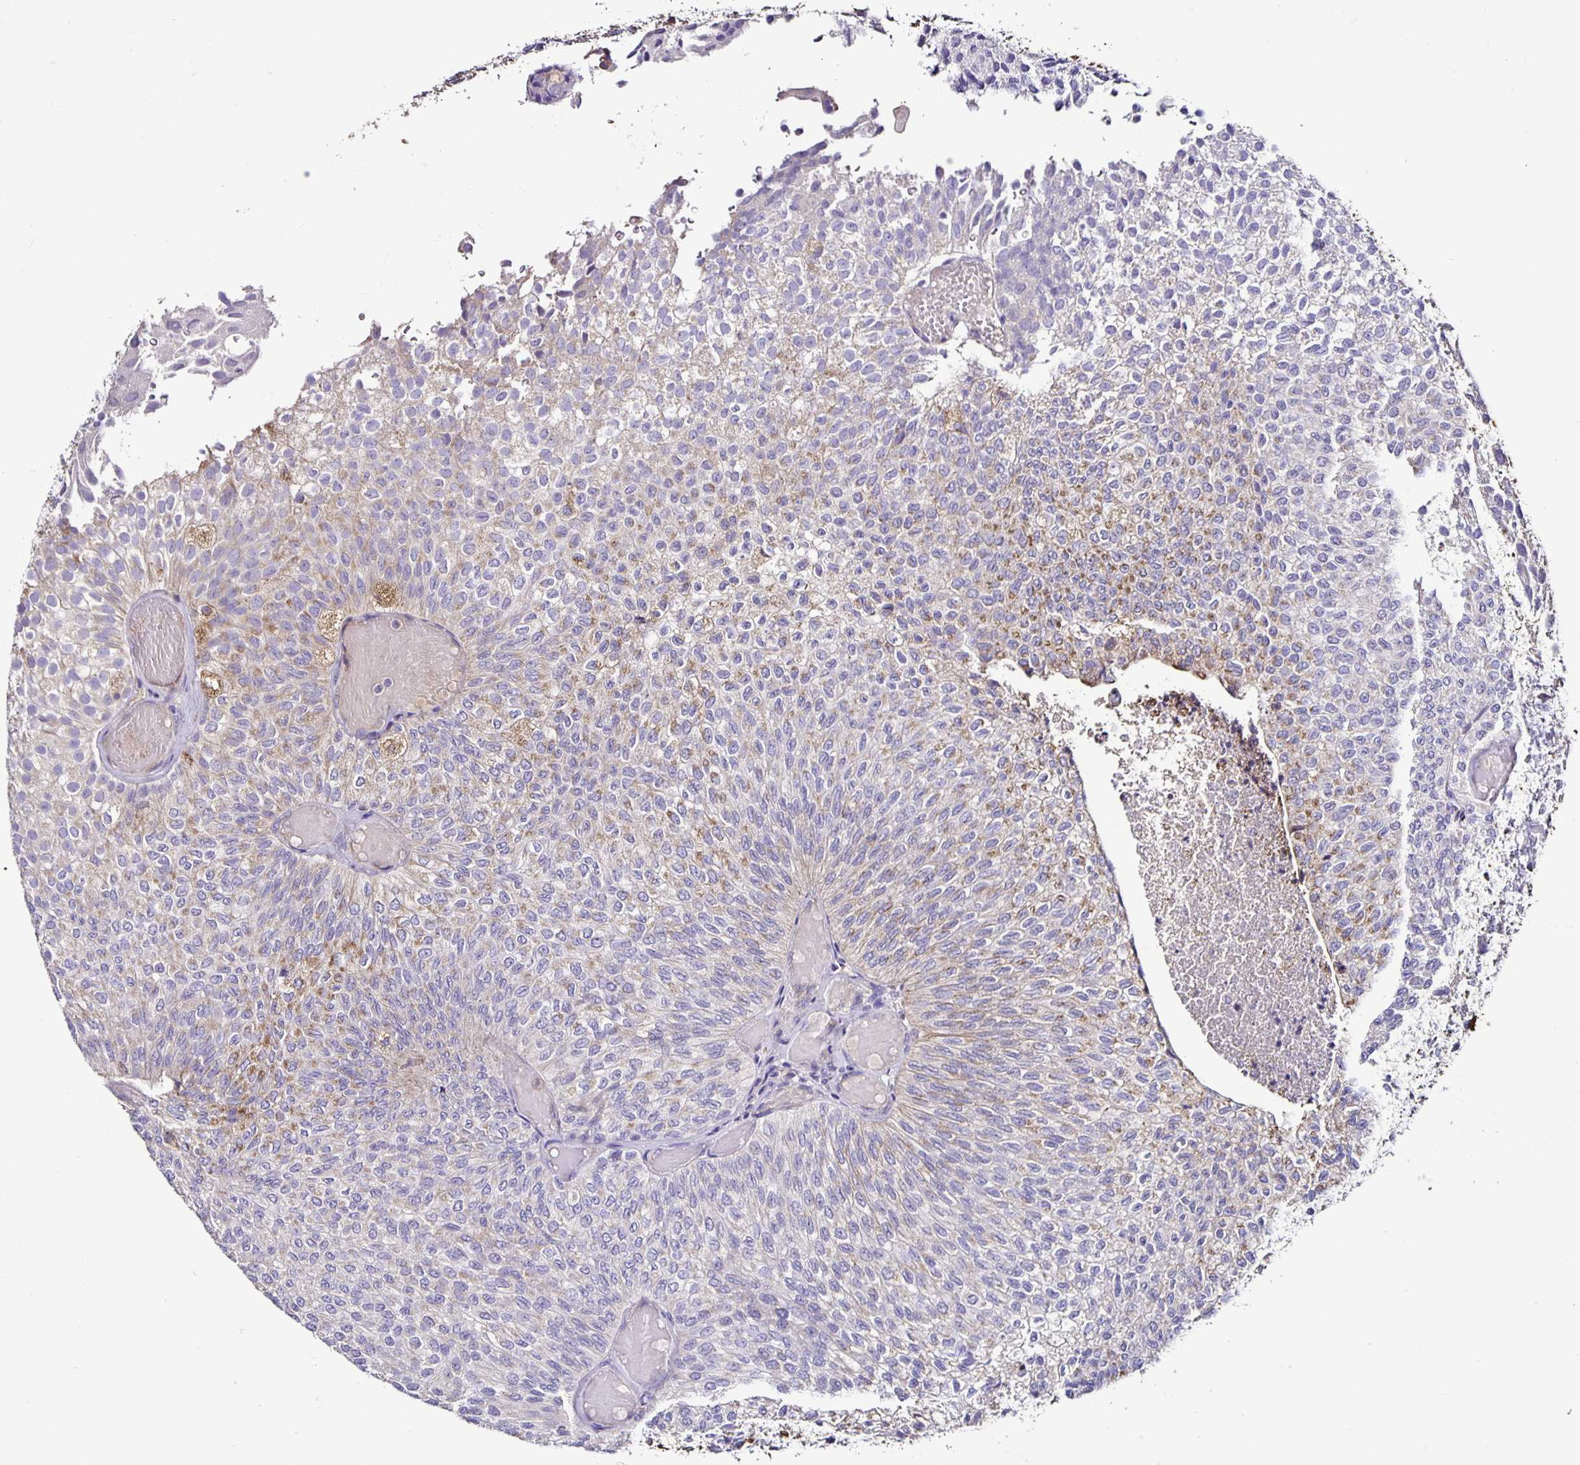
{"staining": {"intensity": "weak", "quantity": "<25%", "location": "cytoplasmic/membranous"}, "tissue": "urothelial cancer", "cell_type": "Tumor cells", "image_type": "cancer", "snomed": [{"axis": "morphology", "description": "Urothelial carcinoma, Low grade"}, {"axis": "topography", "description": "Urinary bladder"}], "caption": "This is a image of immunohistochemistry staining of low-grade urothelial carcinoma, which shows no expression in tumor cells.", "gene": "FCER1A", "patient": {"sex": "male", "age": 78}}